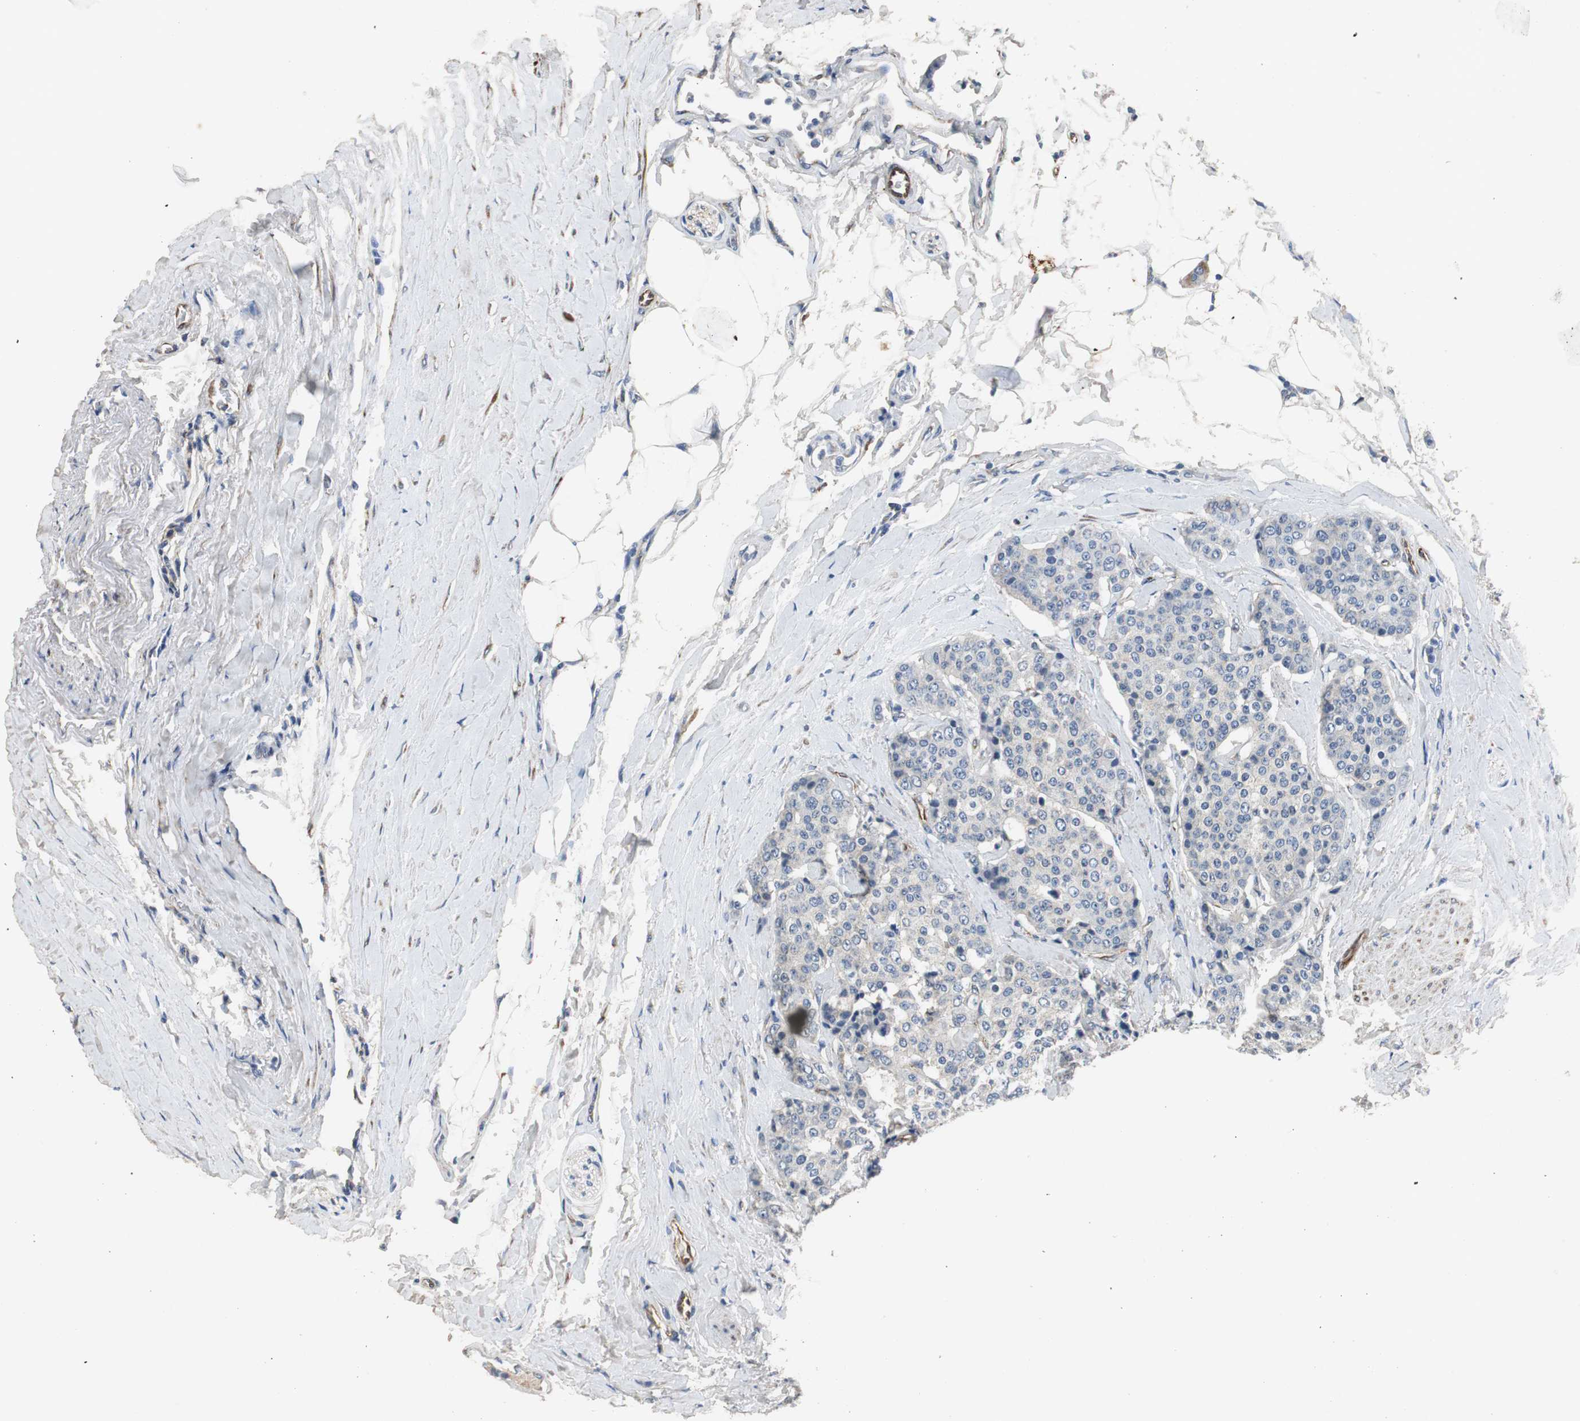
{"staining": {"intensity": "negative", "quantity": "none", "location": "none"}, "tissue": "carcinoid", "cell_type": "Tumor cells", "image_type": "cancer", "snomed": [{"axis": "morphology", "description": "Carcinoid, malignant, NOS"}, {"axis": "topography", "description": "Colon"}], "caption": "DAB immunohistochemical staining of human carcinoid (malignant) displays no significant expression in tumor cells.", "gene": "ISCU", "patient": {"sex": "female", "age": 61}}